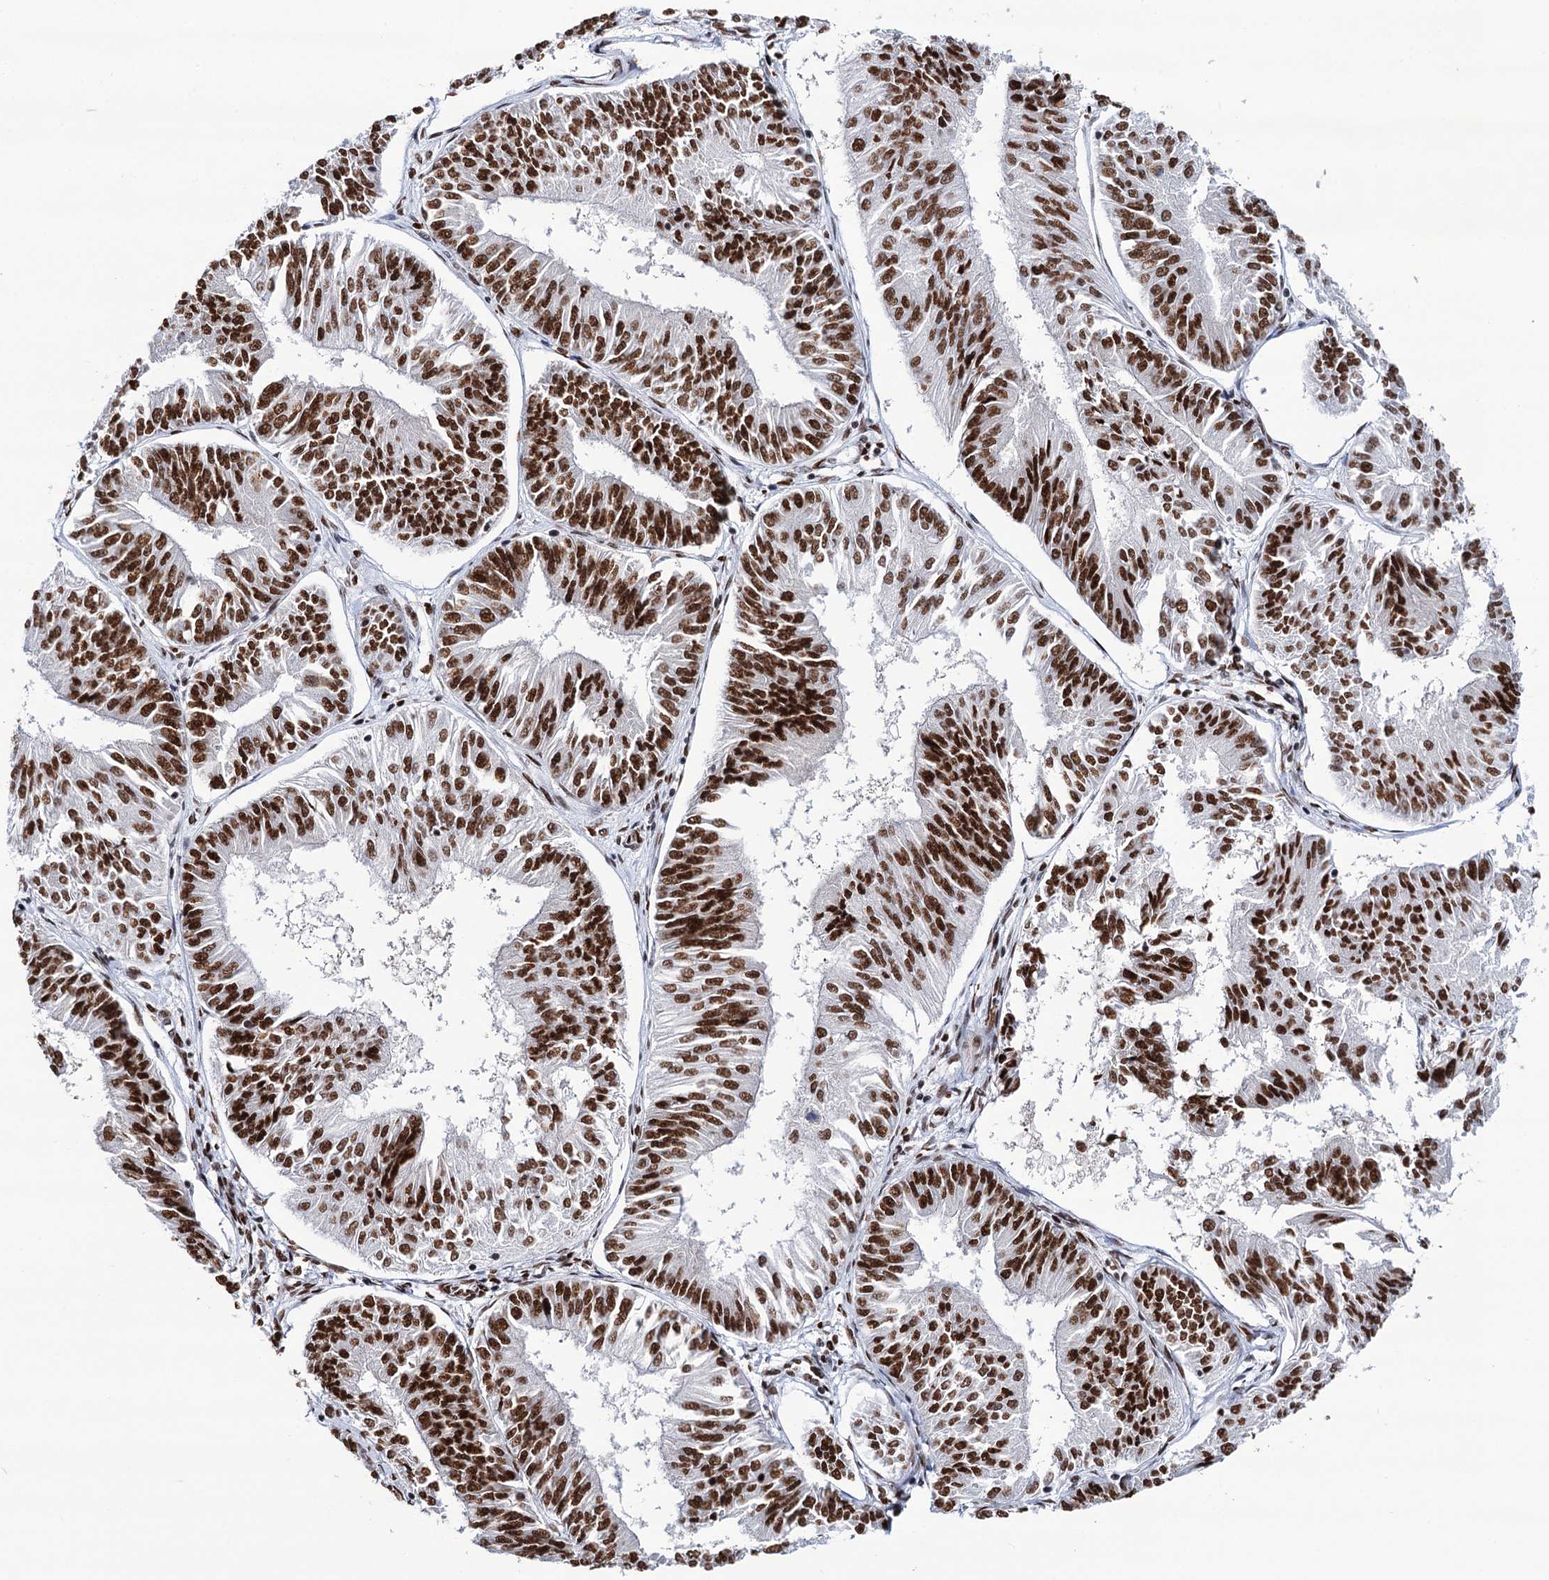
{"staining": {"intensity": "strong", "quantity": ">75%", "location": "nuclear"}, "tissue": "endometrial cancer", "cell_type": "Tumor cells", "image_type": "cancer", "snomed": [{"axis": "morphology", "description": "Adenocarcinoma, NOS"}, {"axis": "topography", "description": "Endometrium"}], "caption": "A brown stain shows strong nuclear staining of a protein in endometrial cancer tumor cells.", "gene": "MATR3", "patient": {"sex": "female", "age": 58}}